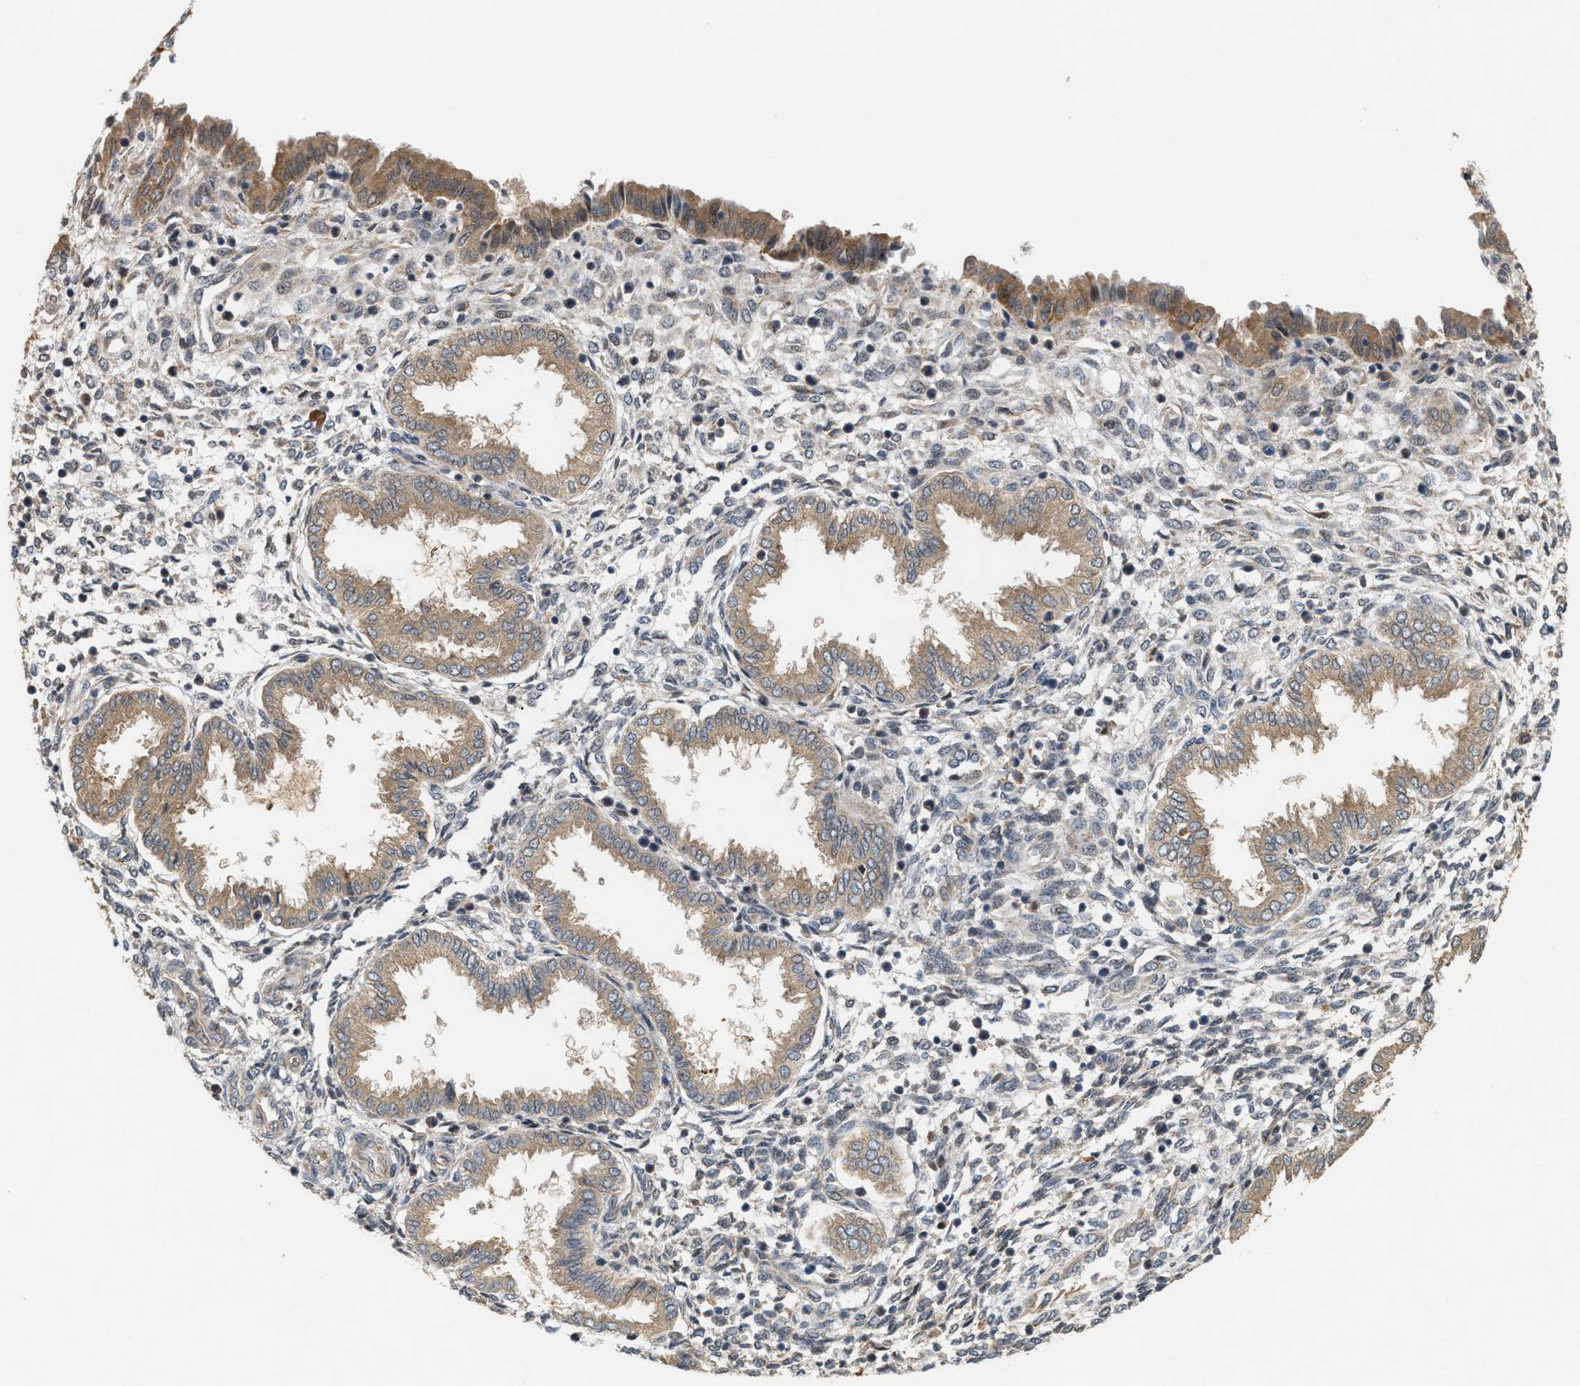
{"staining": {"intensity": "moderate", "quantity": "25%-75%", "location": "cytoplasmic/membranous"}, "tissue": "endometrium", "cell_type": "Cells in endometrial stroma", "image_type": "normal", "snomed": [{"axis": "morphology", "description": "Normal tissue, NOS"}, {"axis": "topography", "description": "Endometrium"}], "caption": "Moderate cytoplasmic/membranous positivity is appreciated in about 25%-75% of cells in endometrial stroma in normal endometrium.", "gene": "MFSD6", "patient": {"sex": "female", "age": 33}}